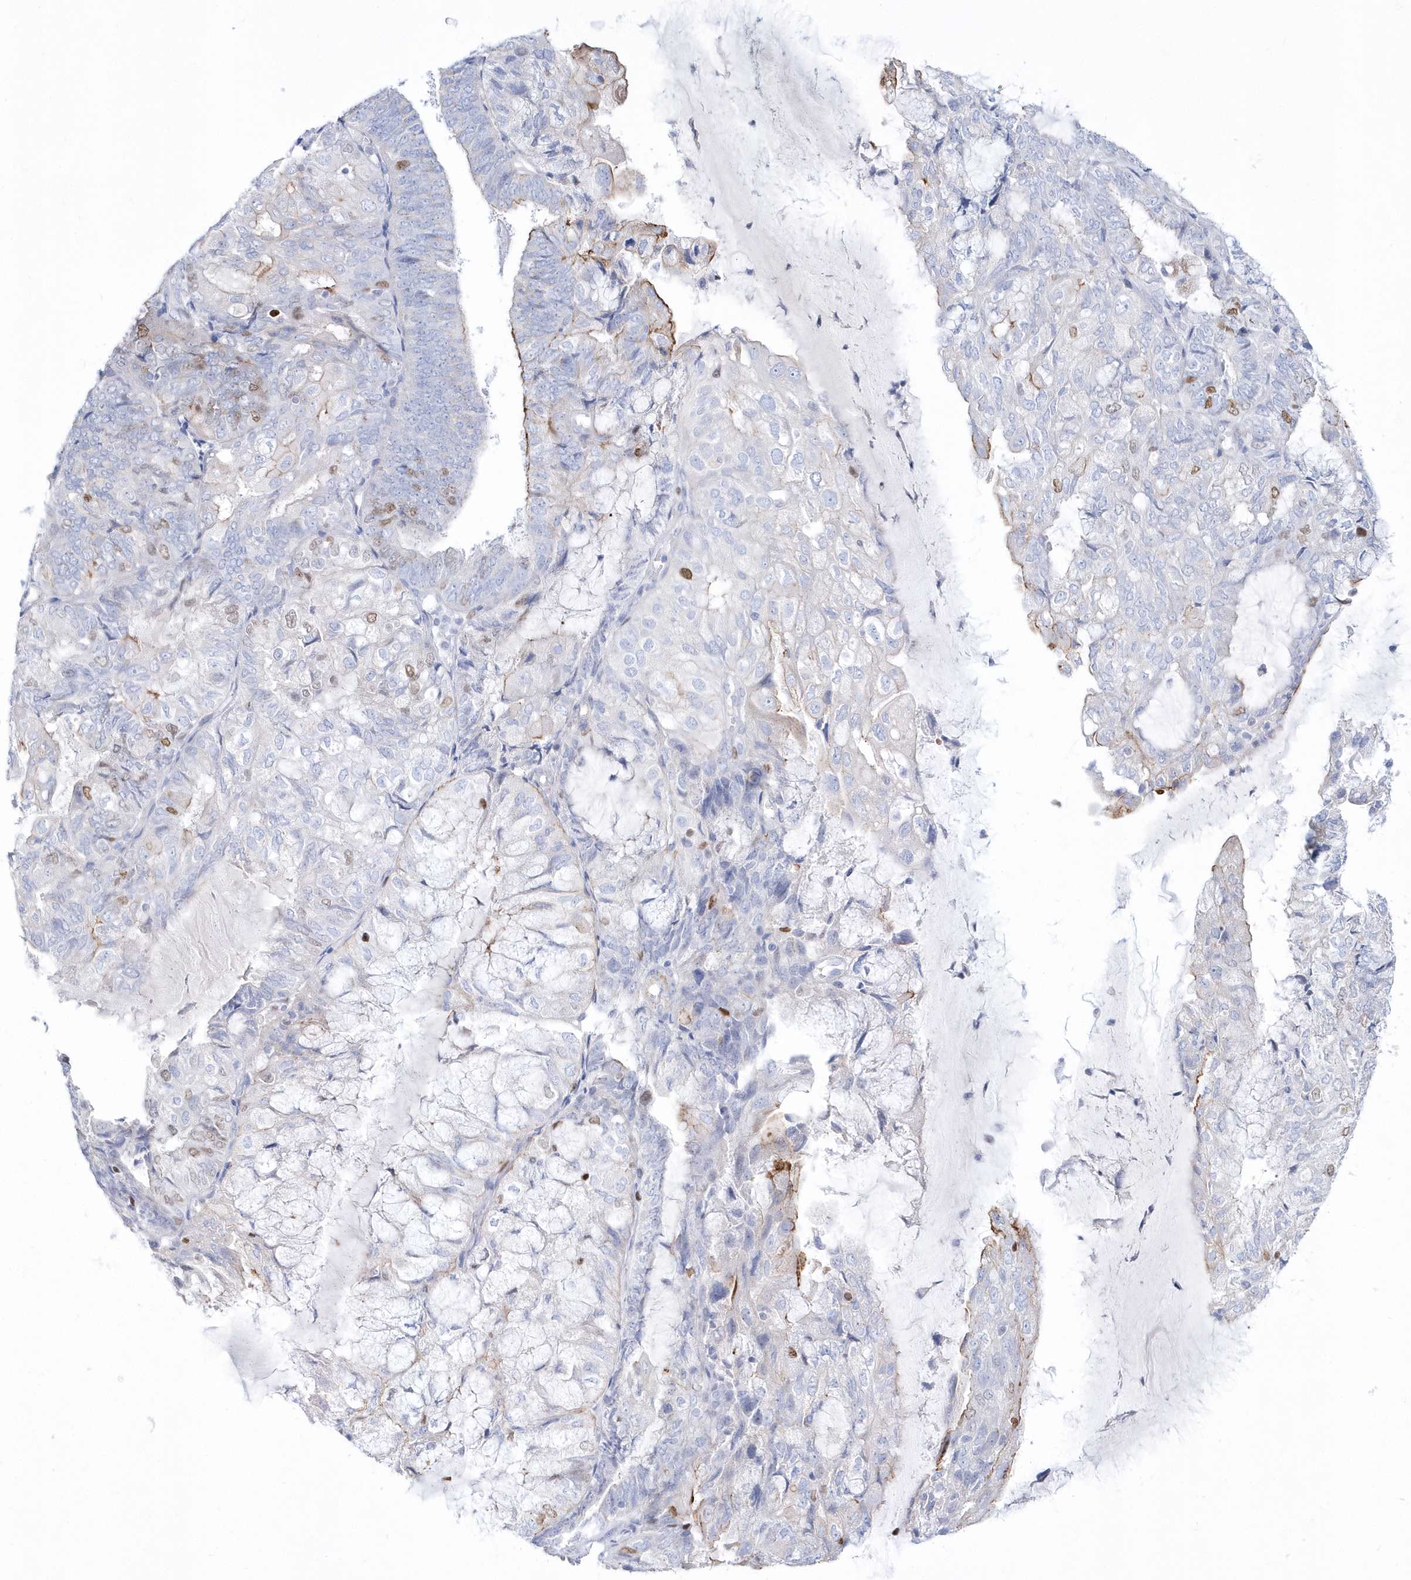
{"staining": {"intensity": "moderate", "quantity": "<25%", "location": "cytoplasmic/membranous,nuclear"}, "tissue": "endometrial cancer", "cell_type": "Tumor cells", "image_type": "cancer", "snomed": [{"axis": "morphology", "description": "Adenocarcinoma, NOS"}, {"axis": "topography", "description": "Endometrium"}], "caption": "Tumor cells display moderate cytoplasmic/membranous and nuclear positivity in about <25% of cells in adenocarcinoma (endometrial).", "gene": "TMCO6", "patient": {"sex": "female", "age": 81}}